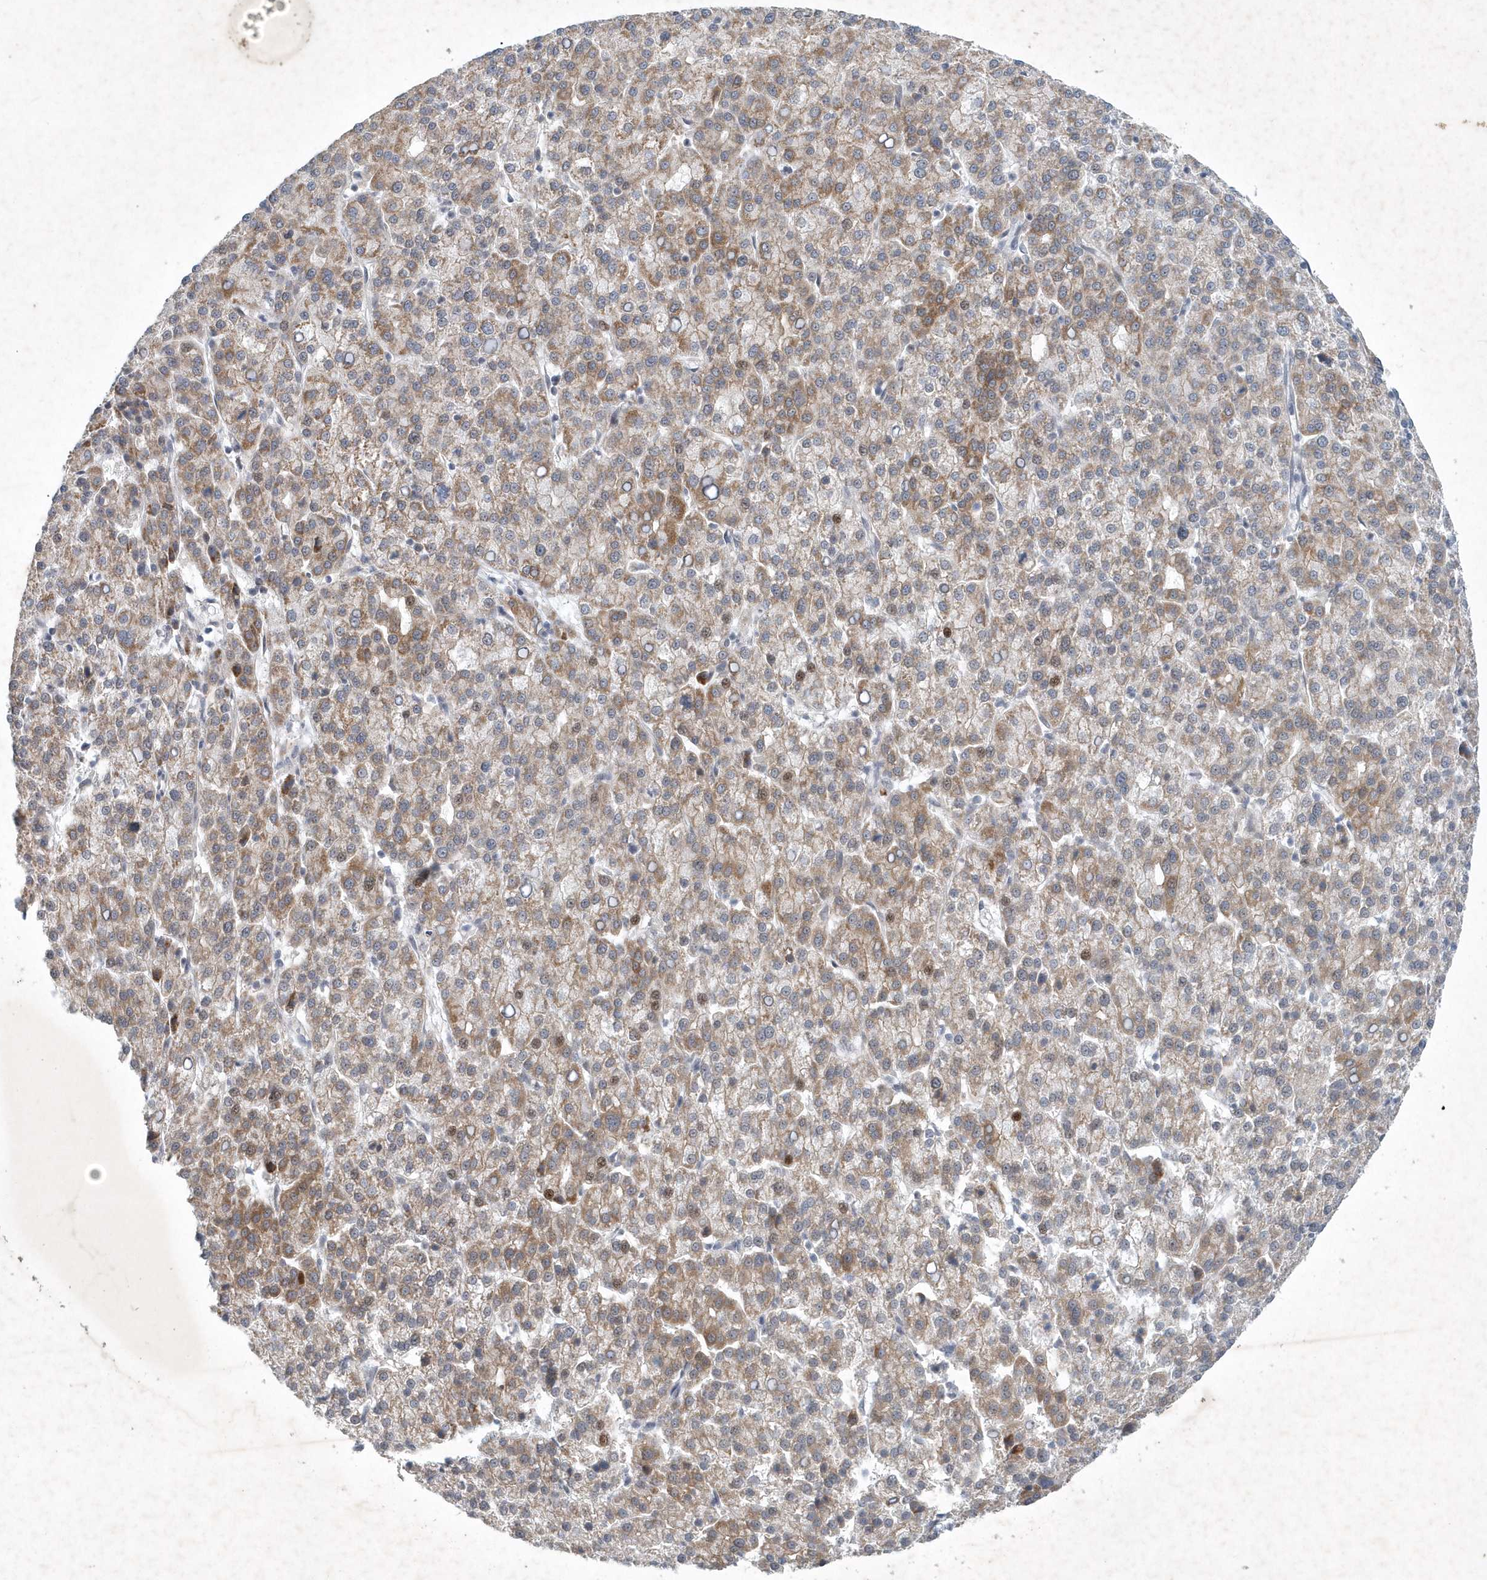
{"staining": {"intensity": "moderate", "quantity": "25%-75%", "location": "cytoplasmic/membranous"}, "tissue": "liver cancer", "cell_type": "Tumor cells", "image_type": "cancer", "snomed": [{"axis": "morphology", "description": "Carcinoma, Hepatocellular, NOS"}, {"axis": "topography", "description": "Liver"}], "caption": "The micrograph demonstrates immunohistochemical staining of hepatocellular carcinoma (liver). There is moderate cytoplasmic/membranous positivity is appreciated in about 25%-75% of tumor cells.", "gene": "ZBTB9", "patient": {"sex": "female", "age": 58}}